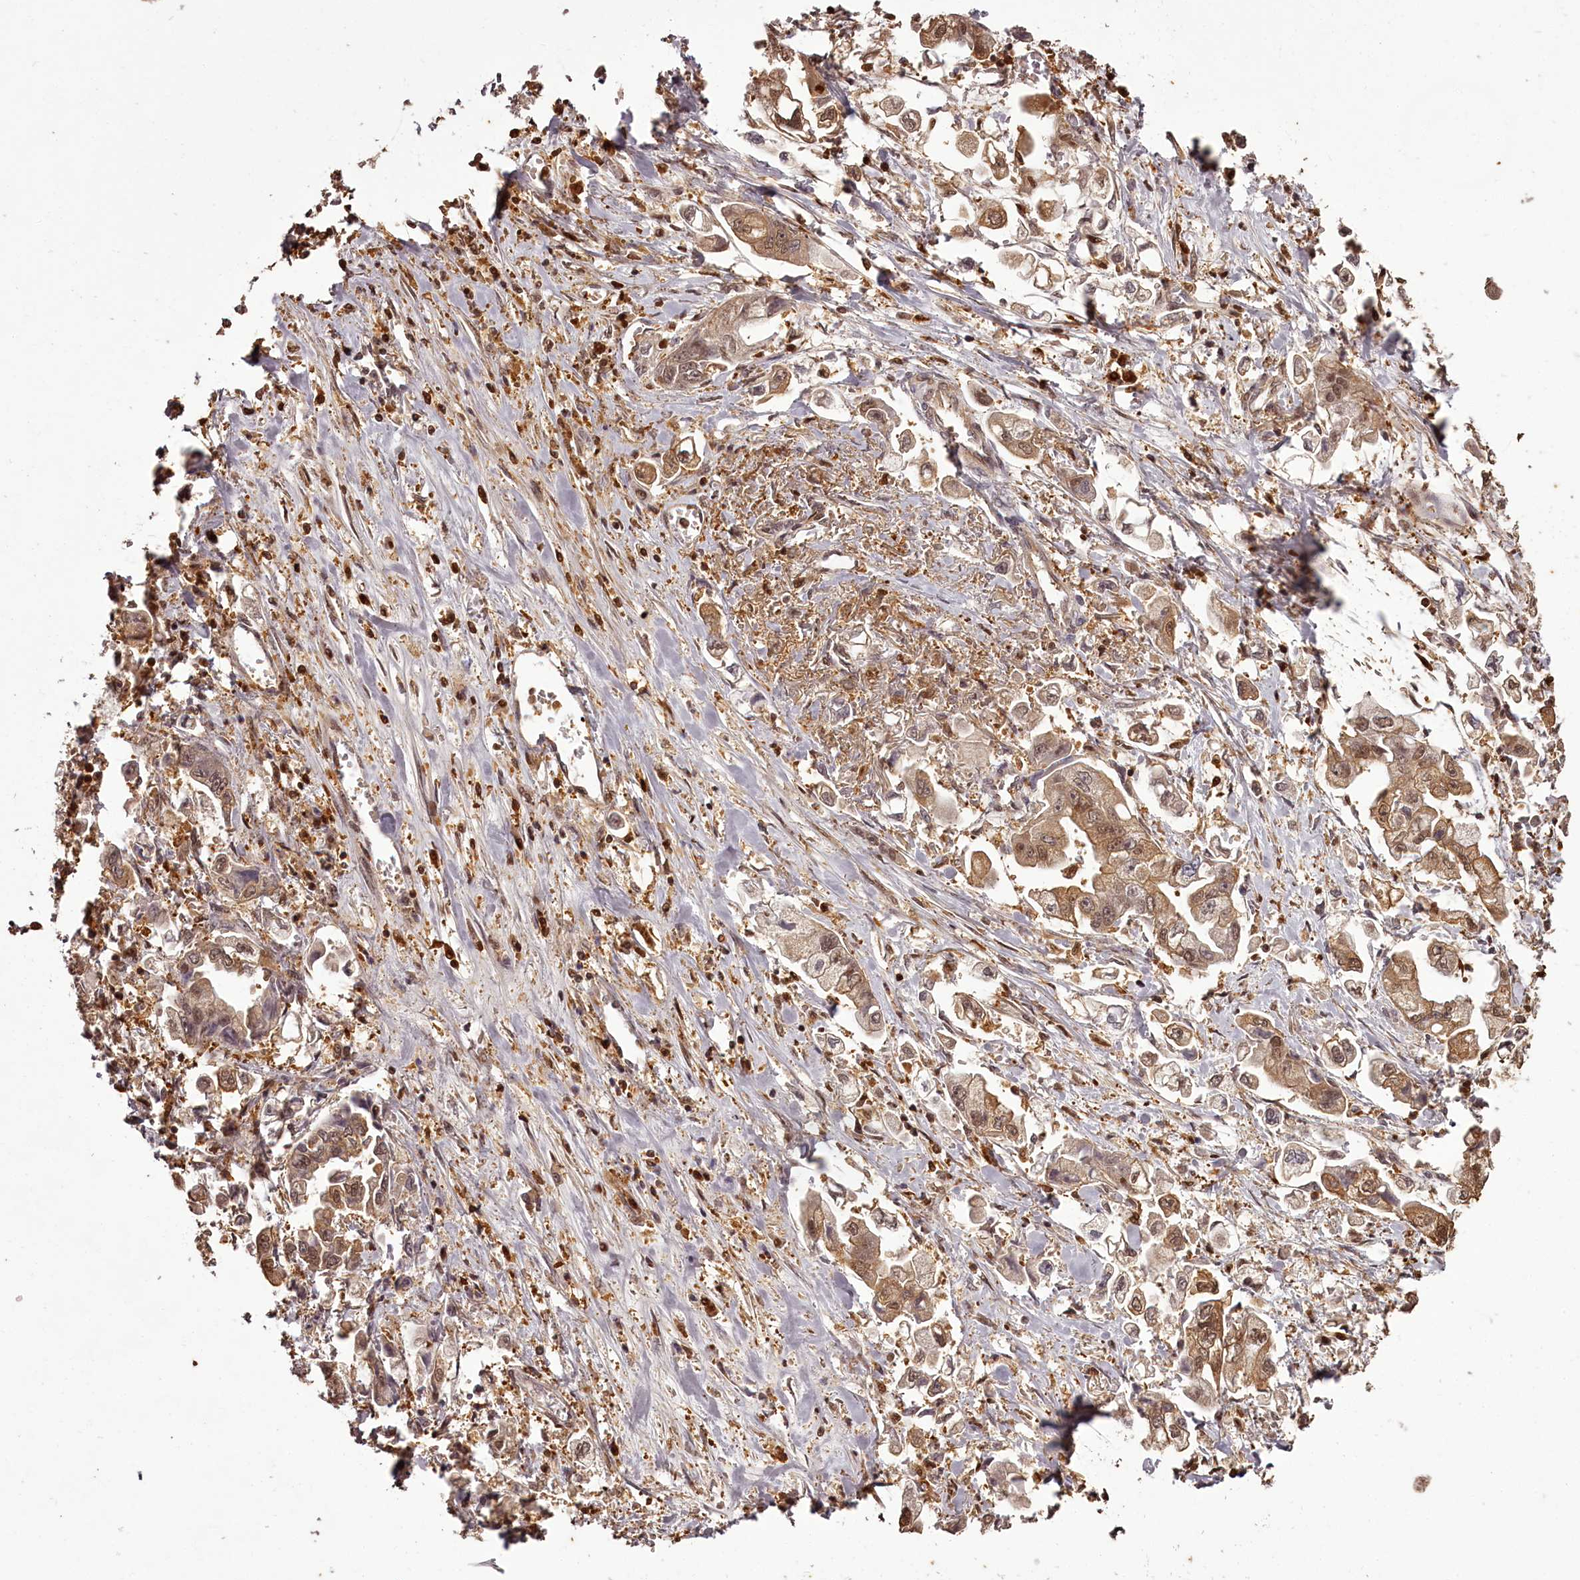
{"staining": {"intensity": "moderate", "quantity": ">75%", "location": "cytoplasmic/membranous,nuclear"}, "tissue": "stomach cancer", "cell_type": "Tumor cells", "image_type": "cancer", "snomed": [{"axis": "morphology", "description": "Adenocarcinoma, NOS"}, {"axis": "topography", "description": "Stomach"}], "caption": "Immunohistochemistry (IHC) of human stomach cancer (adenocarcinoma) reveals medium levels of moderate cytoplasmic/membranous and nuclear positivity in approximately >75% of tumor cells.", "gene": "NPRL2", "patient": {"sex": "male", "age": 62}}